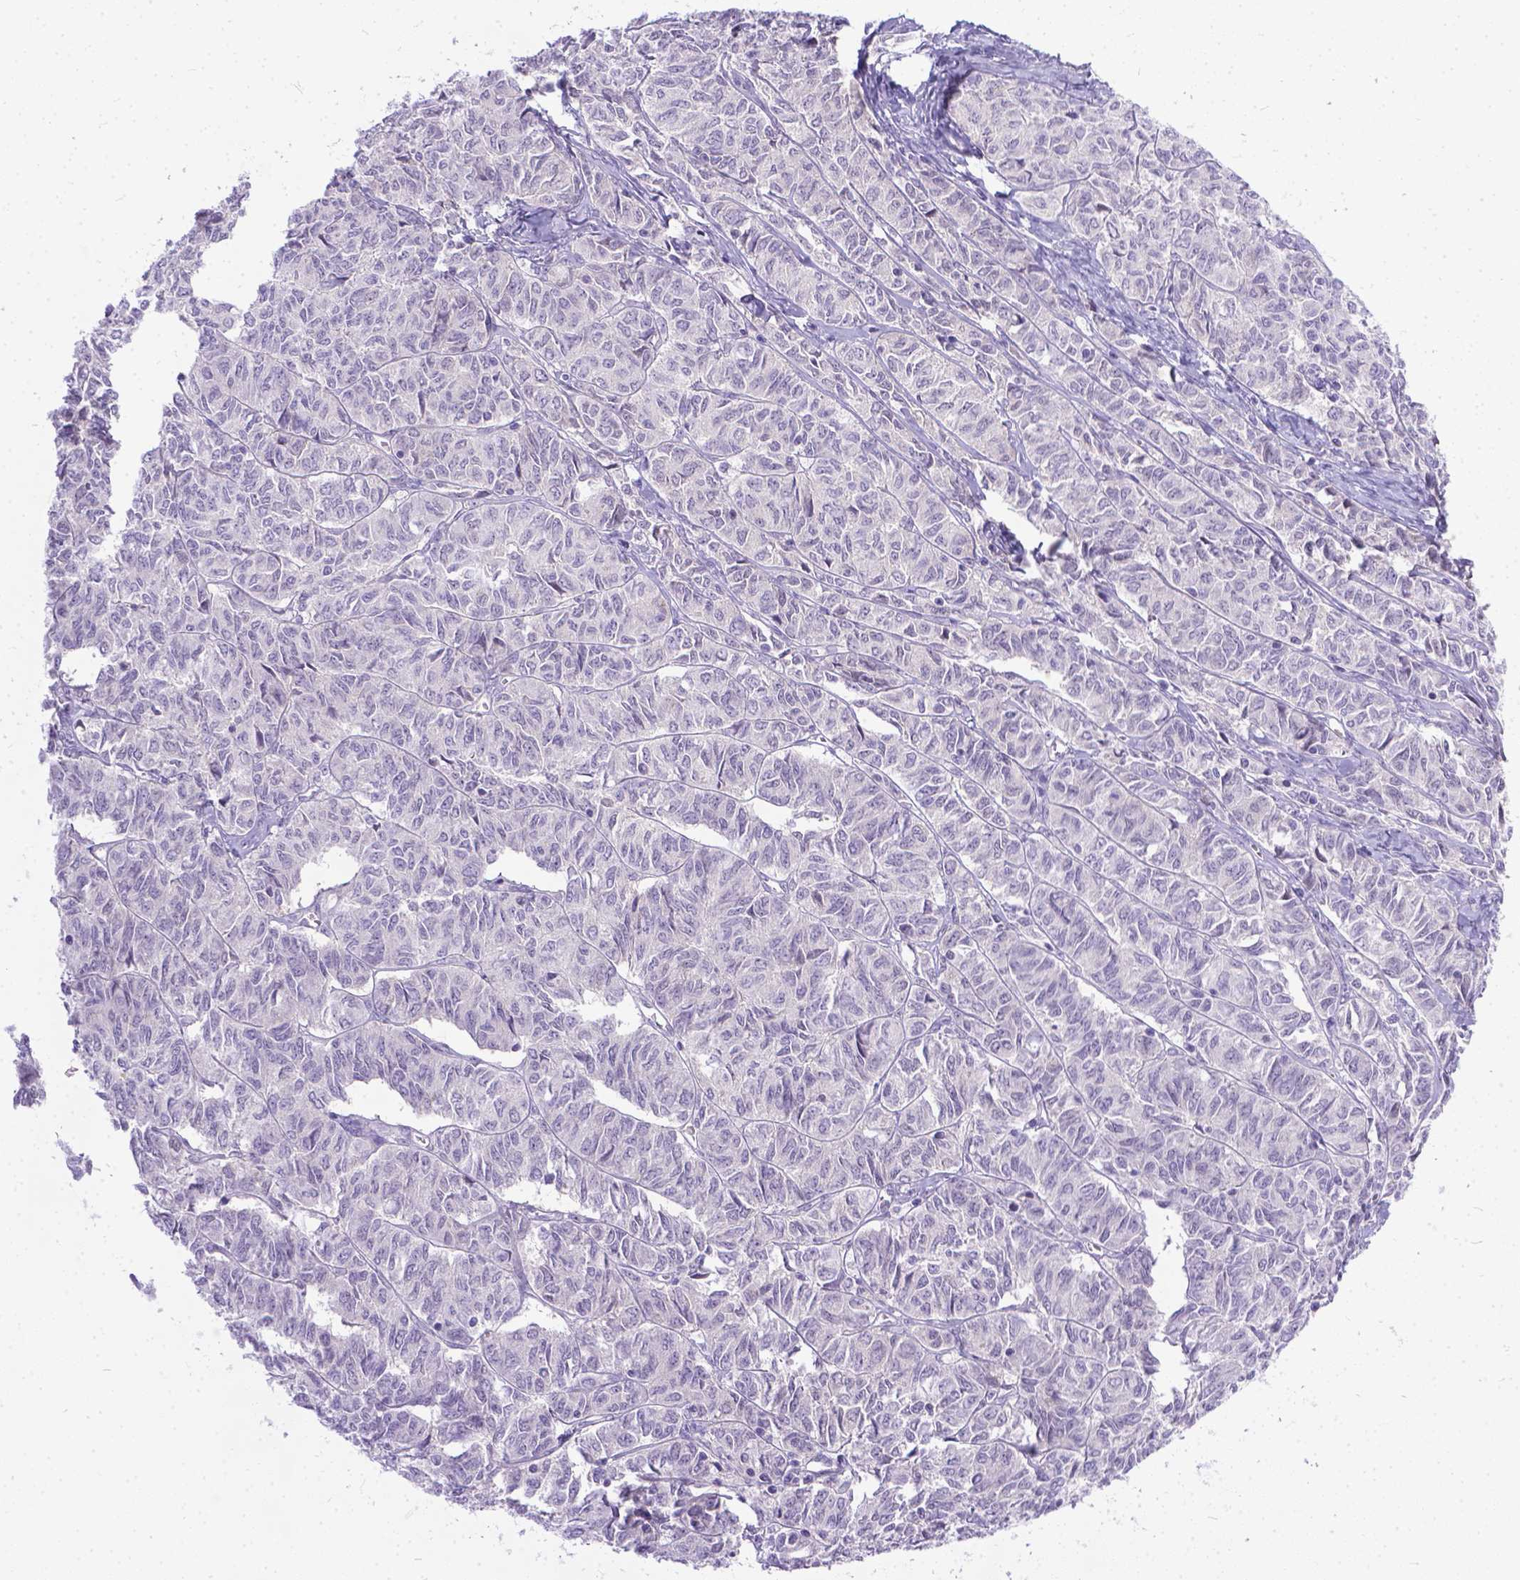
{"staining": {"intensity": "negative", "quantity": "none", "location": "none"}, "tissue": "ovarian cancer", "cell_type": "Tumor cells", "image_type": "cancer", "snomed": [{"axis": "morphology", "description": "Carcinoma, endometroid"}, {"axis": "topography", "description": "Ovary"}], "caption": "Immunohistochemical staining of human ovarian cancer displays no significant expression in tumor cells.", "gene": "TTLL6", "patient": {"sex": "female", "age": 80}}